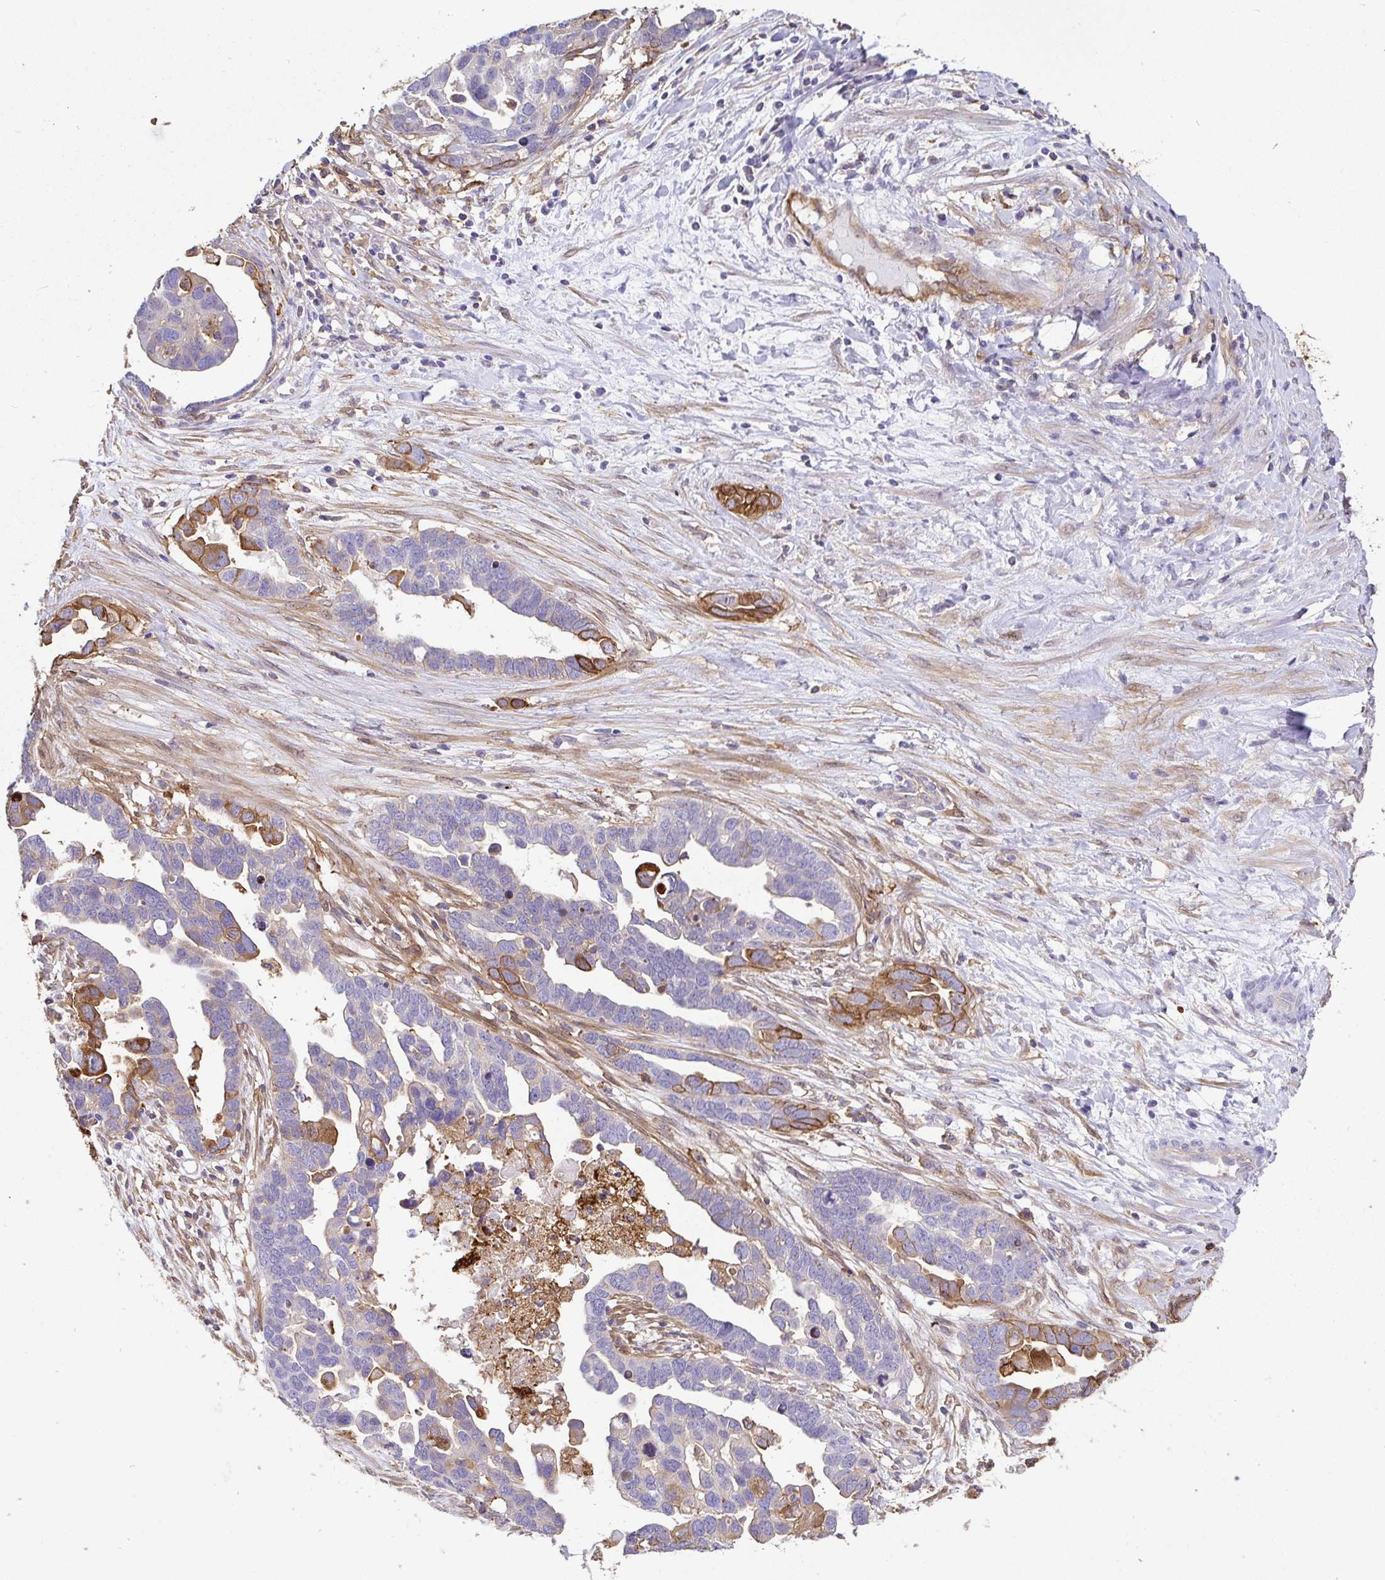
{"staining": {"intensity": "moderate", "quantity": "<25%", "location": "cytoplasmic/membranous"}, "tissue": "ovarian cancer", "cell_type": "Tumor cells", "image_type": "cancer", "snomed": [{"axis": "morphology", "description": "Cystadenocarcinoma, serous, NOS"}, {"axis": "topography", "description": "Ovary"}], "caption": "Immunohistochemical staining of ovarian cancer displays low levels of moderate cytoplasmic/membranous positivity in approximately <25% of tumor cells. (DAB IHC, brown staining for protein, blue staining for nuclei).", "gene": "ANXA2", "patient": {"sex": "female", "age": 54}}